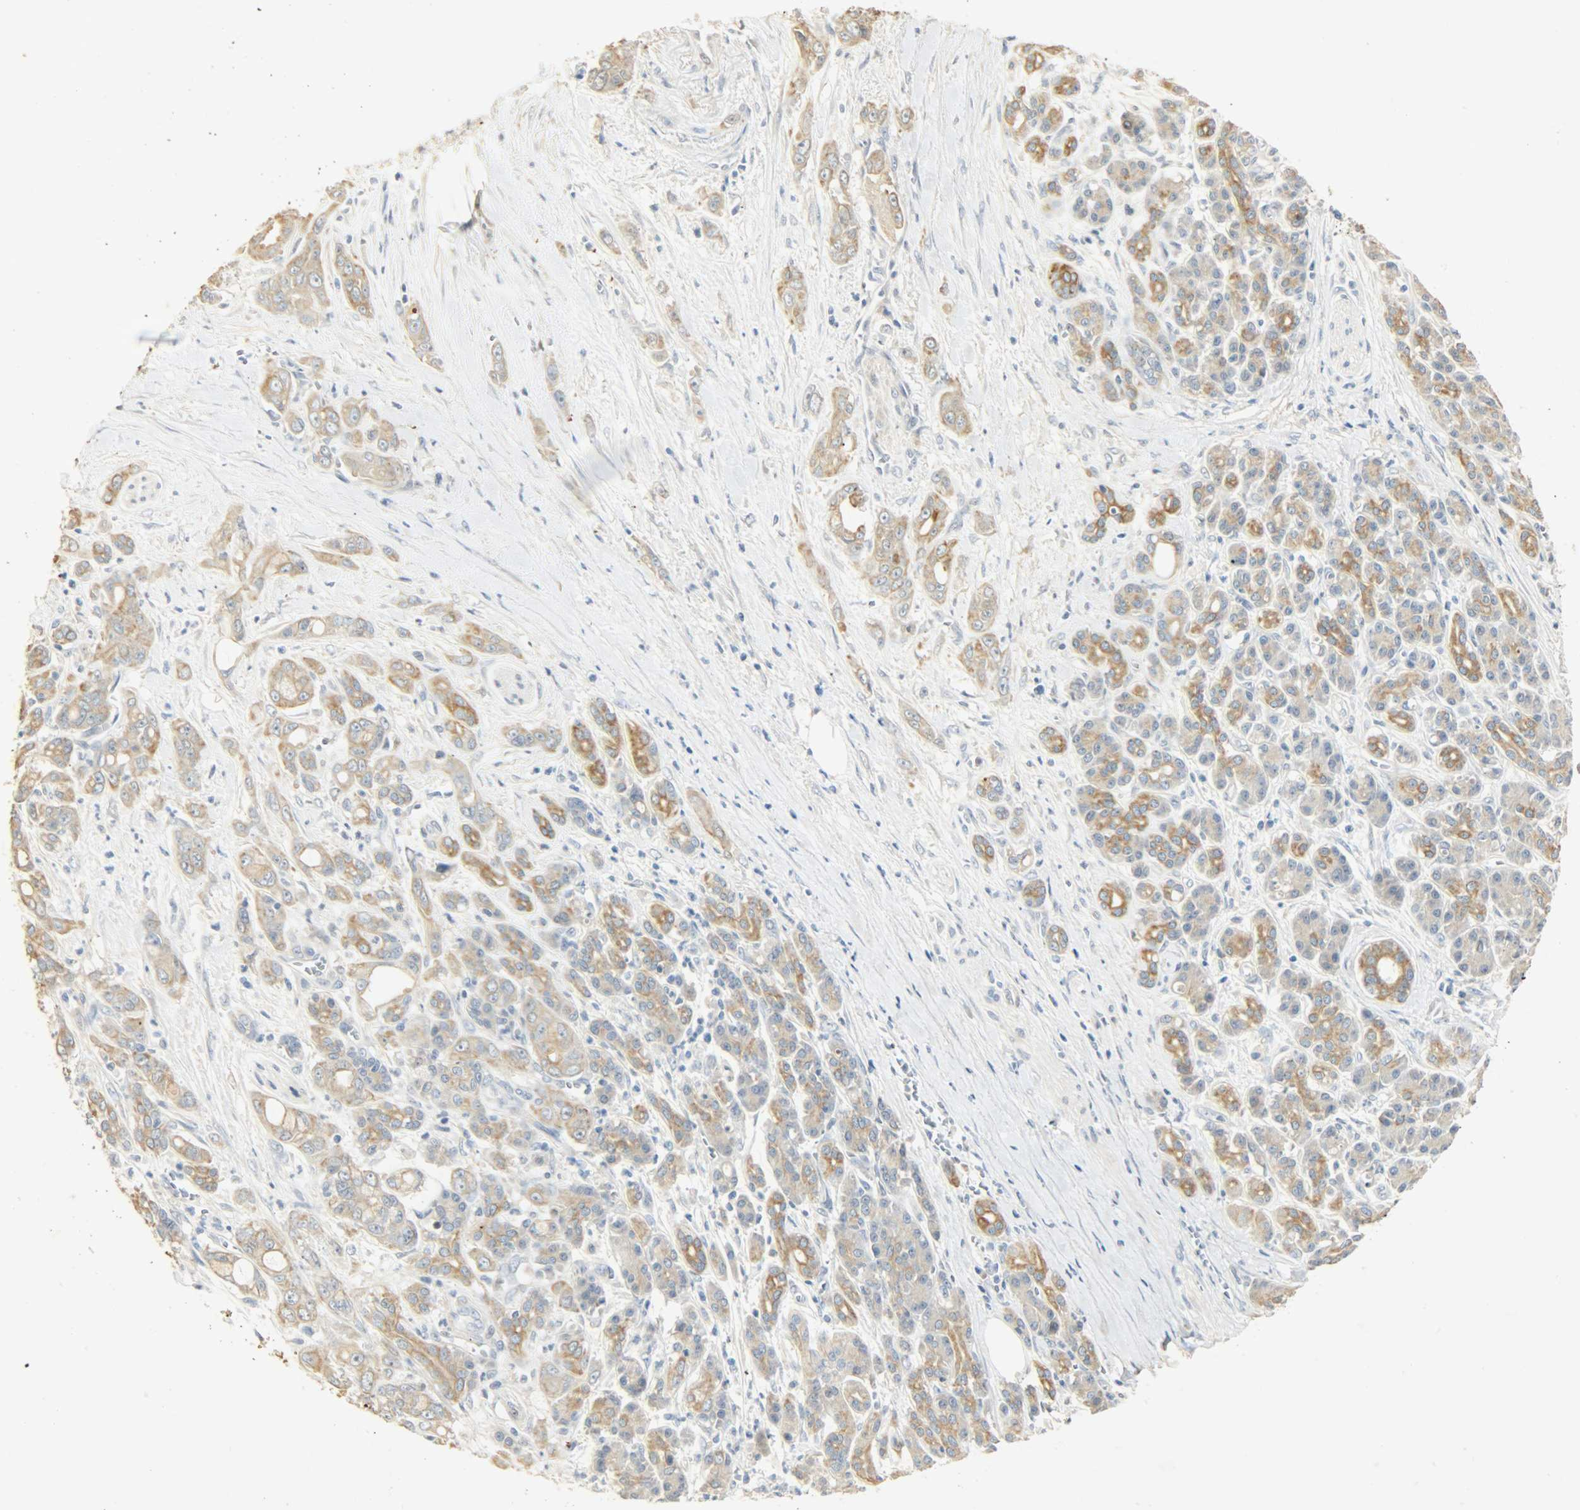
{"staining": {"intensity": "strong", "quantity": ">75%", "location": "cytoplasmic/membranous"}, "tissue": "pancreatic cancer", "cell_type": "Tumor cells", "image_type": "cancer", "snomed": [{"axis": "morphology", "description": "Adenocarcinoma, NOS"}, {"axis": "topography", "description": "Pancreas"}], "caption": "This image exhibits adenocarcinoma (pancreatic) stained with immunohistochemistry to label a protein in brown. The cytoplasmic/membranous of tumor cells show strong positivity for the protein. Nuclei are counter-stained blue.", "gene": "USP13", "patient": {"sex": "male", "age": 59}}